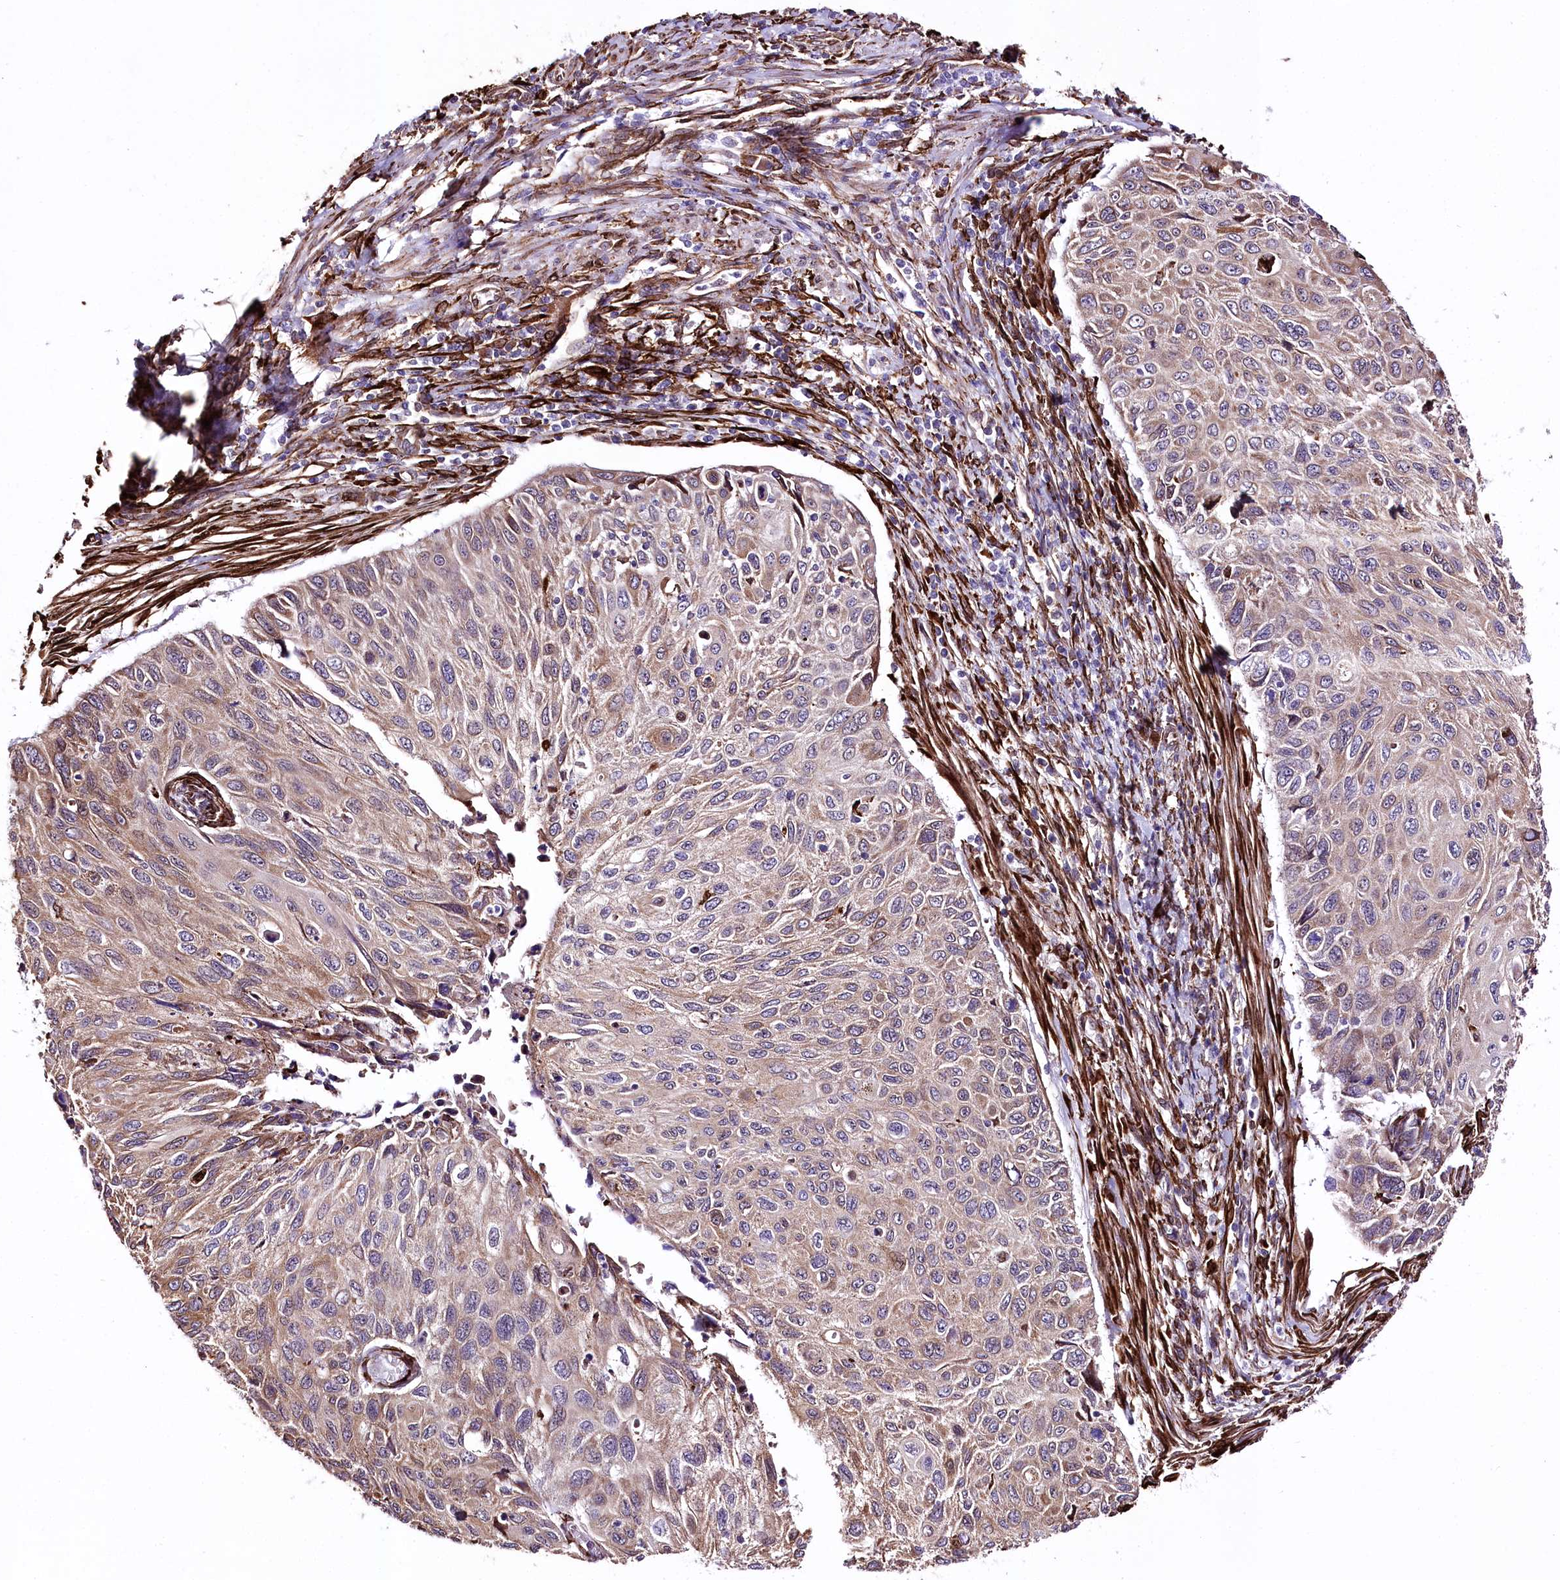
{"staining": {"intensity": "weak", "quantity": ">75%", "location": "cytoplasmic/membranous"}, "tissue": "cervical cancer", "cell_type": "Tumor cells", "image_type": "cancer", "snomed": [{"axis": "morphology", "description": "Squamous cell carcinoma, NOS"}, {"axis": "topography", "description": "Cervix"}], "caption": "IHC of squamous cell carcinoma (cervical) reveals low levels of weak cytoplasmic/membranous expression in about >75% of tumor cells. The staining was performed using DAB to visualize the protein expression in brown, while the nuclei were stained in blue with hematoxylin (Magnification: 20x).", "gene": "WWC1", "patient": {"sex": "female", "age": 70}}